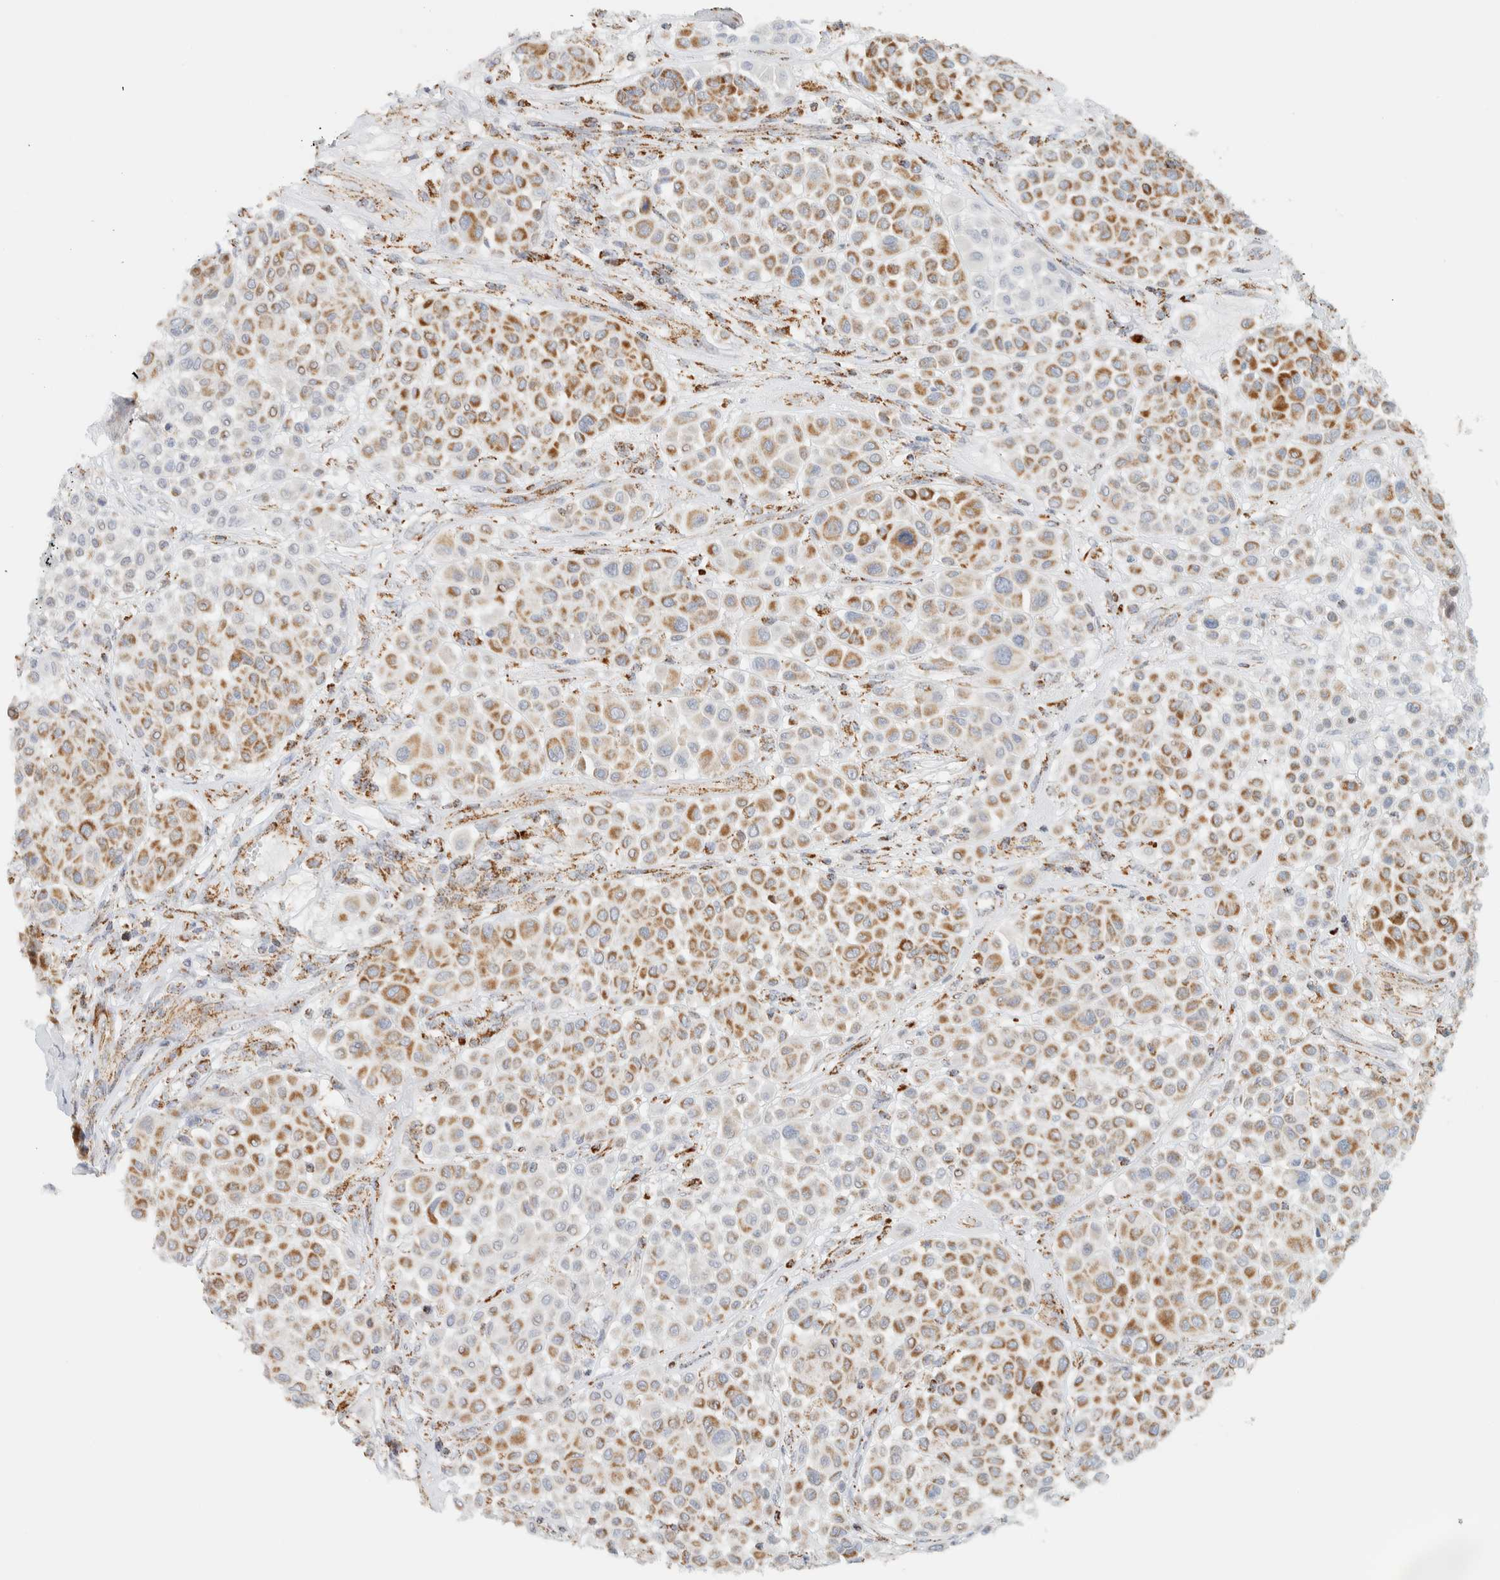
{"staining": {"intensity": "moderate", "quantity": ">75%", "location": "cytoplasmic/membranous"}, "tissue": "melanoma", "cell_type": "Tumor cells", "image_type": "cancer", "snomed": [{"axis": "morphology", "description": "Malignant melanoma, Metastatic site"}, {"axis": "topography", "description": "Soft tissue"}], "caption": "Protein staining shows moderate cytoplasmic/membranous expression in approximately >75% of tumor cells in malignant melanoma (metastatic site).", "gene": "KIFAP3", "patient": {"sex": "male", "age": 41}}